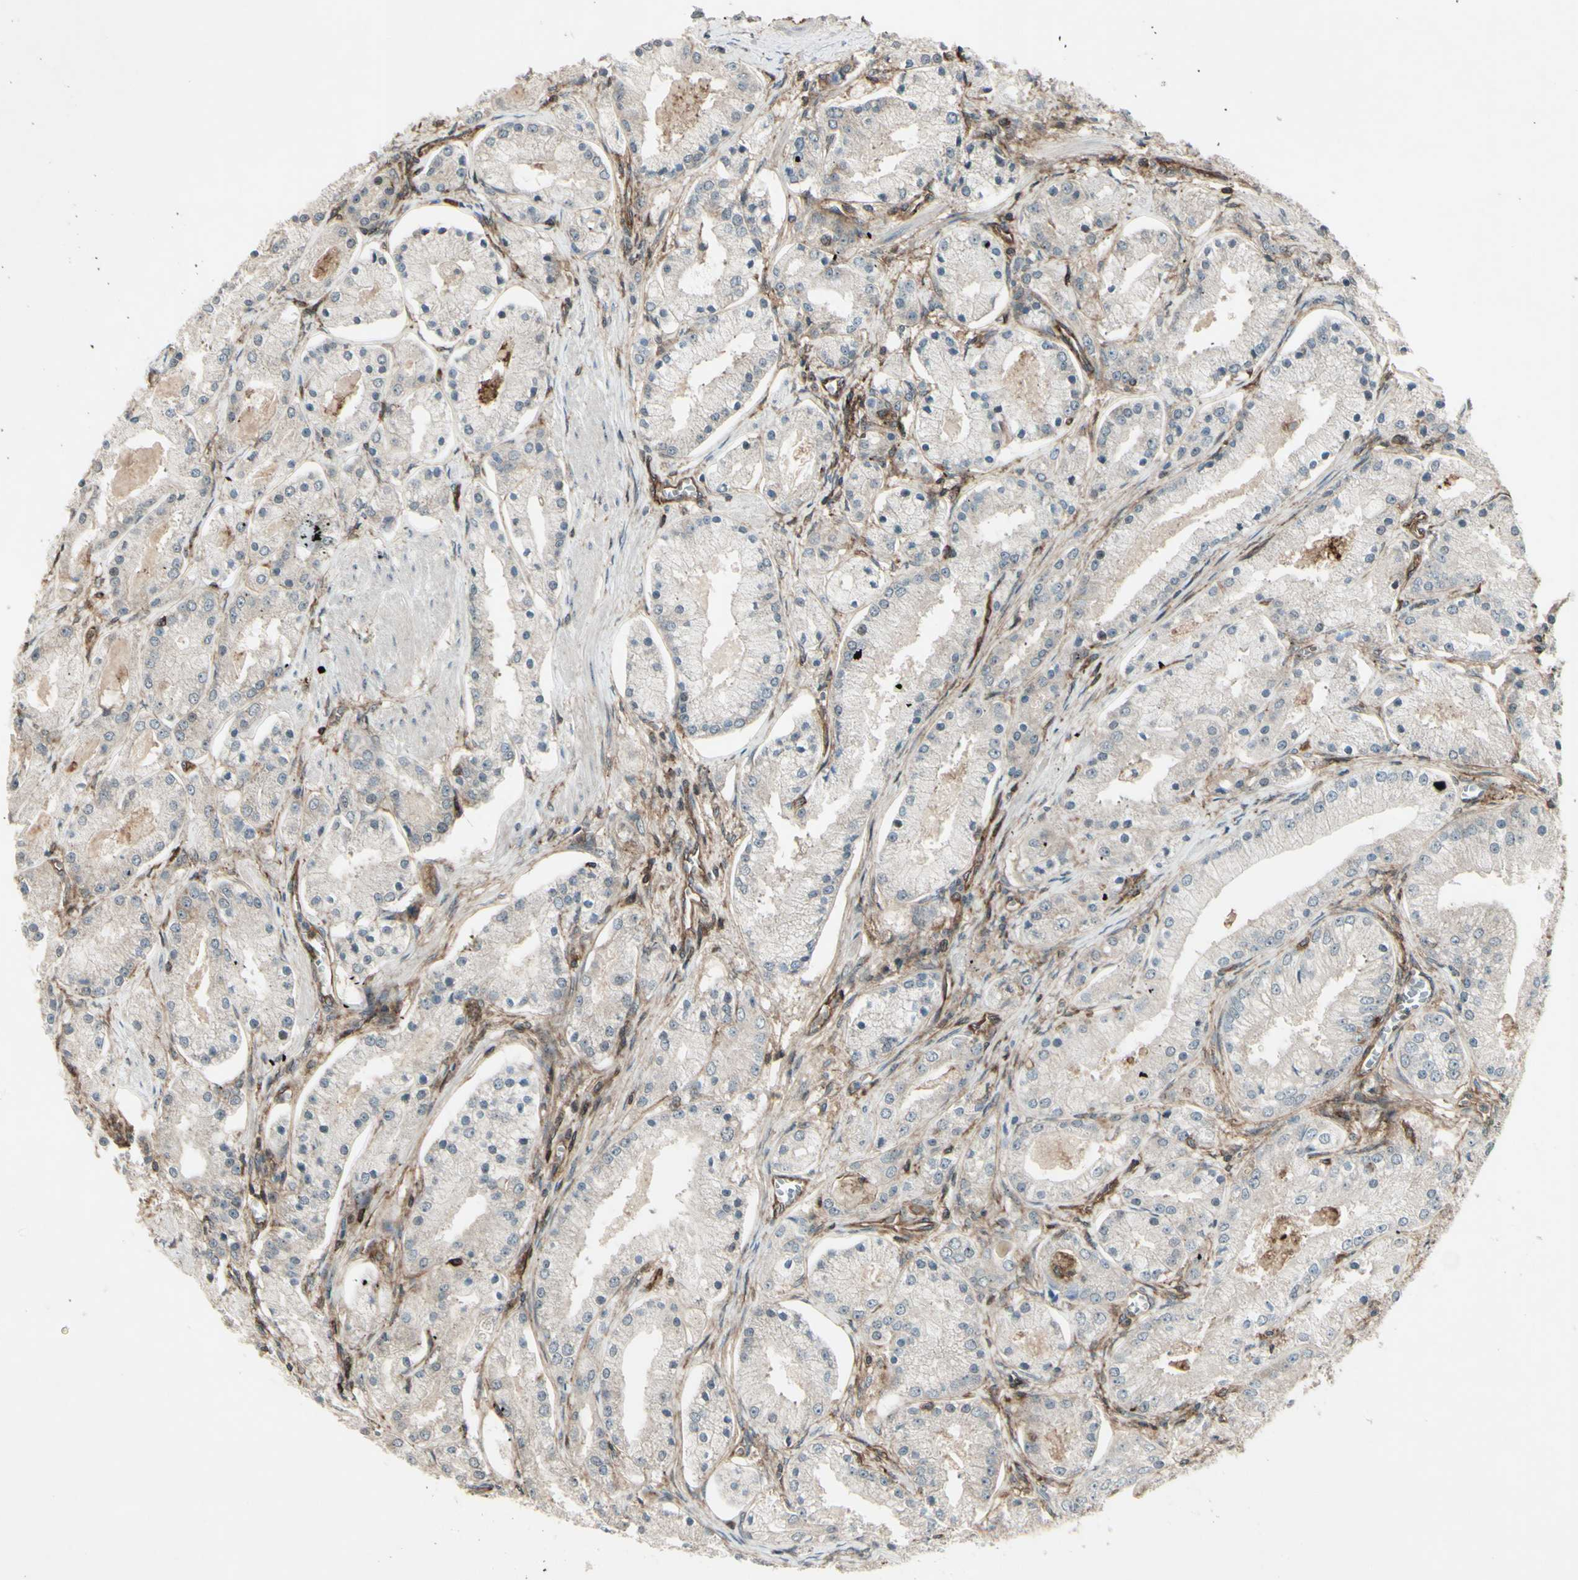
{"staining": {"intensity": "weak", "quantity": "<25%", "location": "cytoplasmic/membranous"}, "tissue": "prostate cancer", "cell_type": "Tumor cells", "image_type": "cancer", "snomed": [{"axis": "morphology", "description": "Adenocarcinoma, High grade"}, {"axis": "topography", "description": "Prostate"}], "caption": "Immunohistochemistry micrograph of neoplastic tissue: human prostate cancer (adenocarcinoma (high-grade)) stained with DAB exhibits no significant protein positivity in tumor cells.", "gene": "FXYD5", "patient": {"sex": "male", "age": 66}}